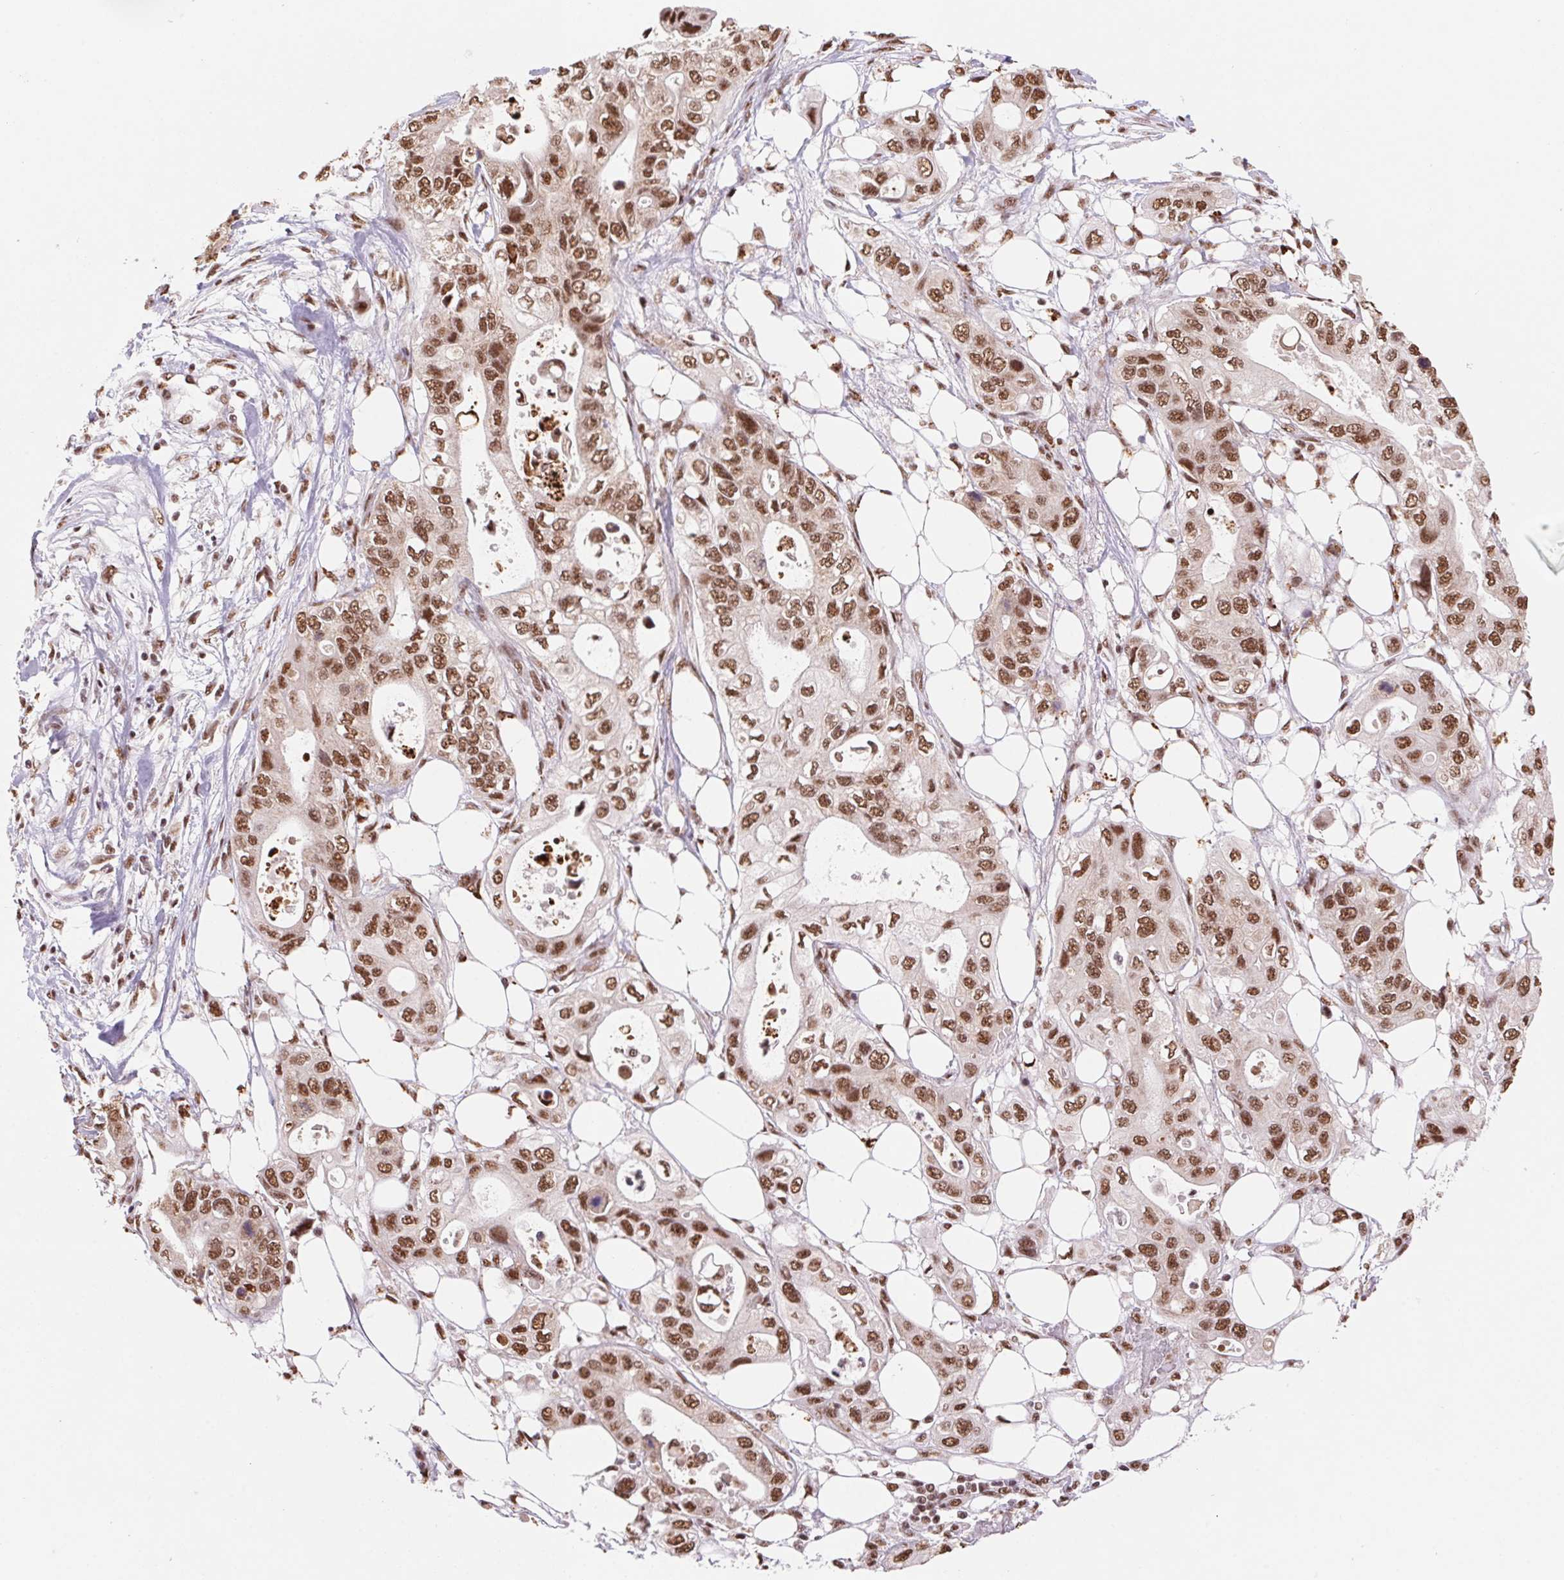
{"staining": {"intensity": "moderate", "quantity": ">75%", "location": "nuclear"}, "tissue": "pancreatic cancer", "cell_type": "Tumor cells", "image_type": "cancer", "snomed": [{"axis": "morphology", "description": "Adenocarcinoma, NOS"}, {"axis": "topography", "description": "Pancreas"}], "caption": "Brown immunohistochemical staining in human pancreatic cancer reveals moderate nuclear expression in about >75% of tumor cells. (Stains: DAB (3,3'-diaminobenzidine) in brown, nuclei in blue, Microscopy: brightfield microscopy at high magnification).", "gene": "SNRPG", "patient": {"sex": "female", "age": 63}}